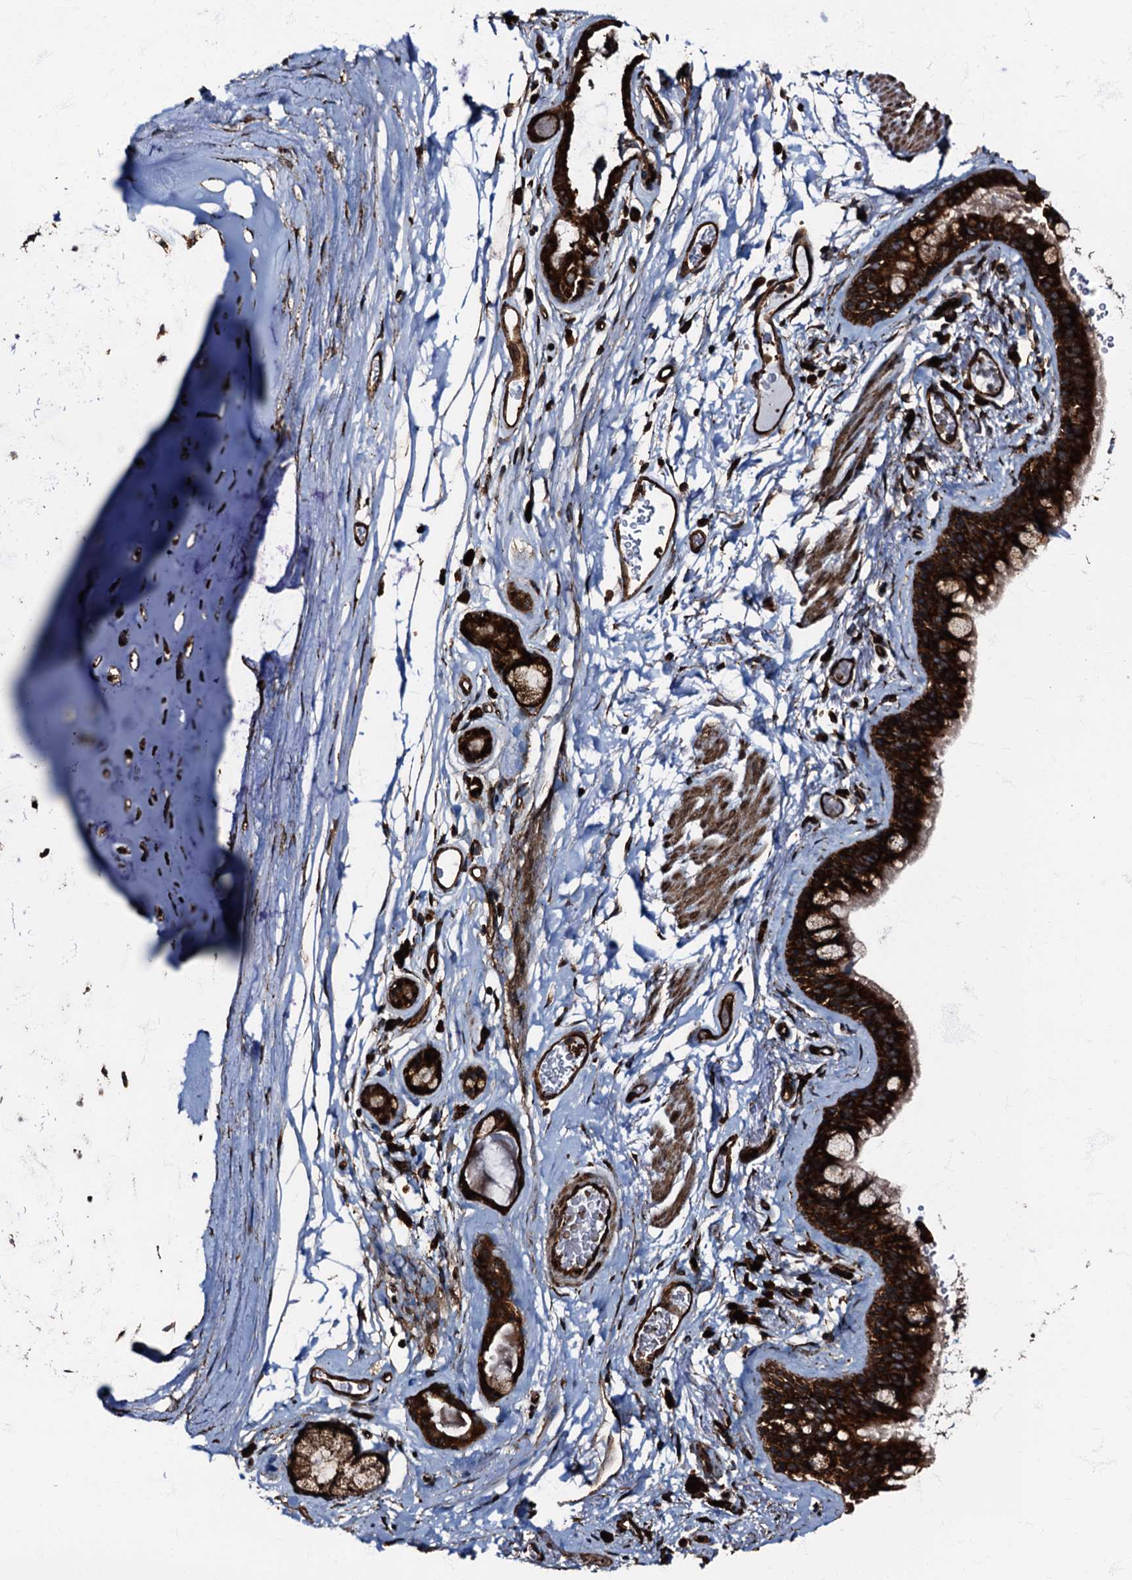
{"staining": {"intensity": "strong", "quantity": ">75%", "location": "cytoplasmic/membranous"}, "tissue": "bronchus", "cell_type": "Respiratory epithelial cells", "image_type": "normal", "snomed": [{"axis": "morphology", "description": "Normal tissue, NOS"}, {"axis": "topography", "description": "Cartilage tissue"}], "caption": "Immunohistochemical staining of unremarkable human bronchus reveals high levels of strong cytoplasmic/membranous staining in approximately >75% of respiratory epithelial cells. The staining is performed using DAB brown chromogen to label protein expression. The nuclei are counter-stained blue using hematoxylin.", "gene": "ATP2C1", "patient": {"sex": "male", "age": 63}}